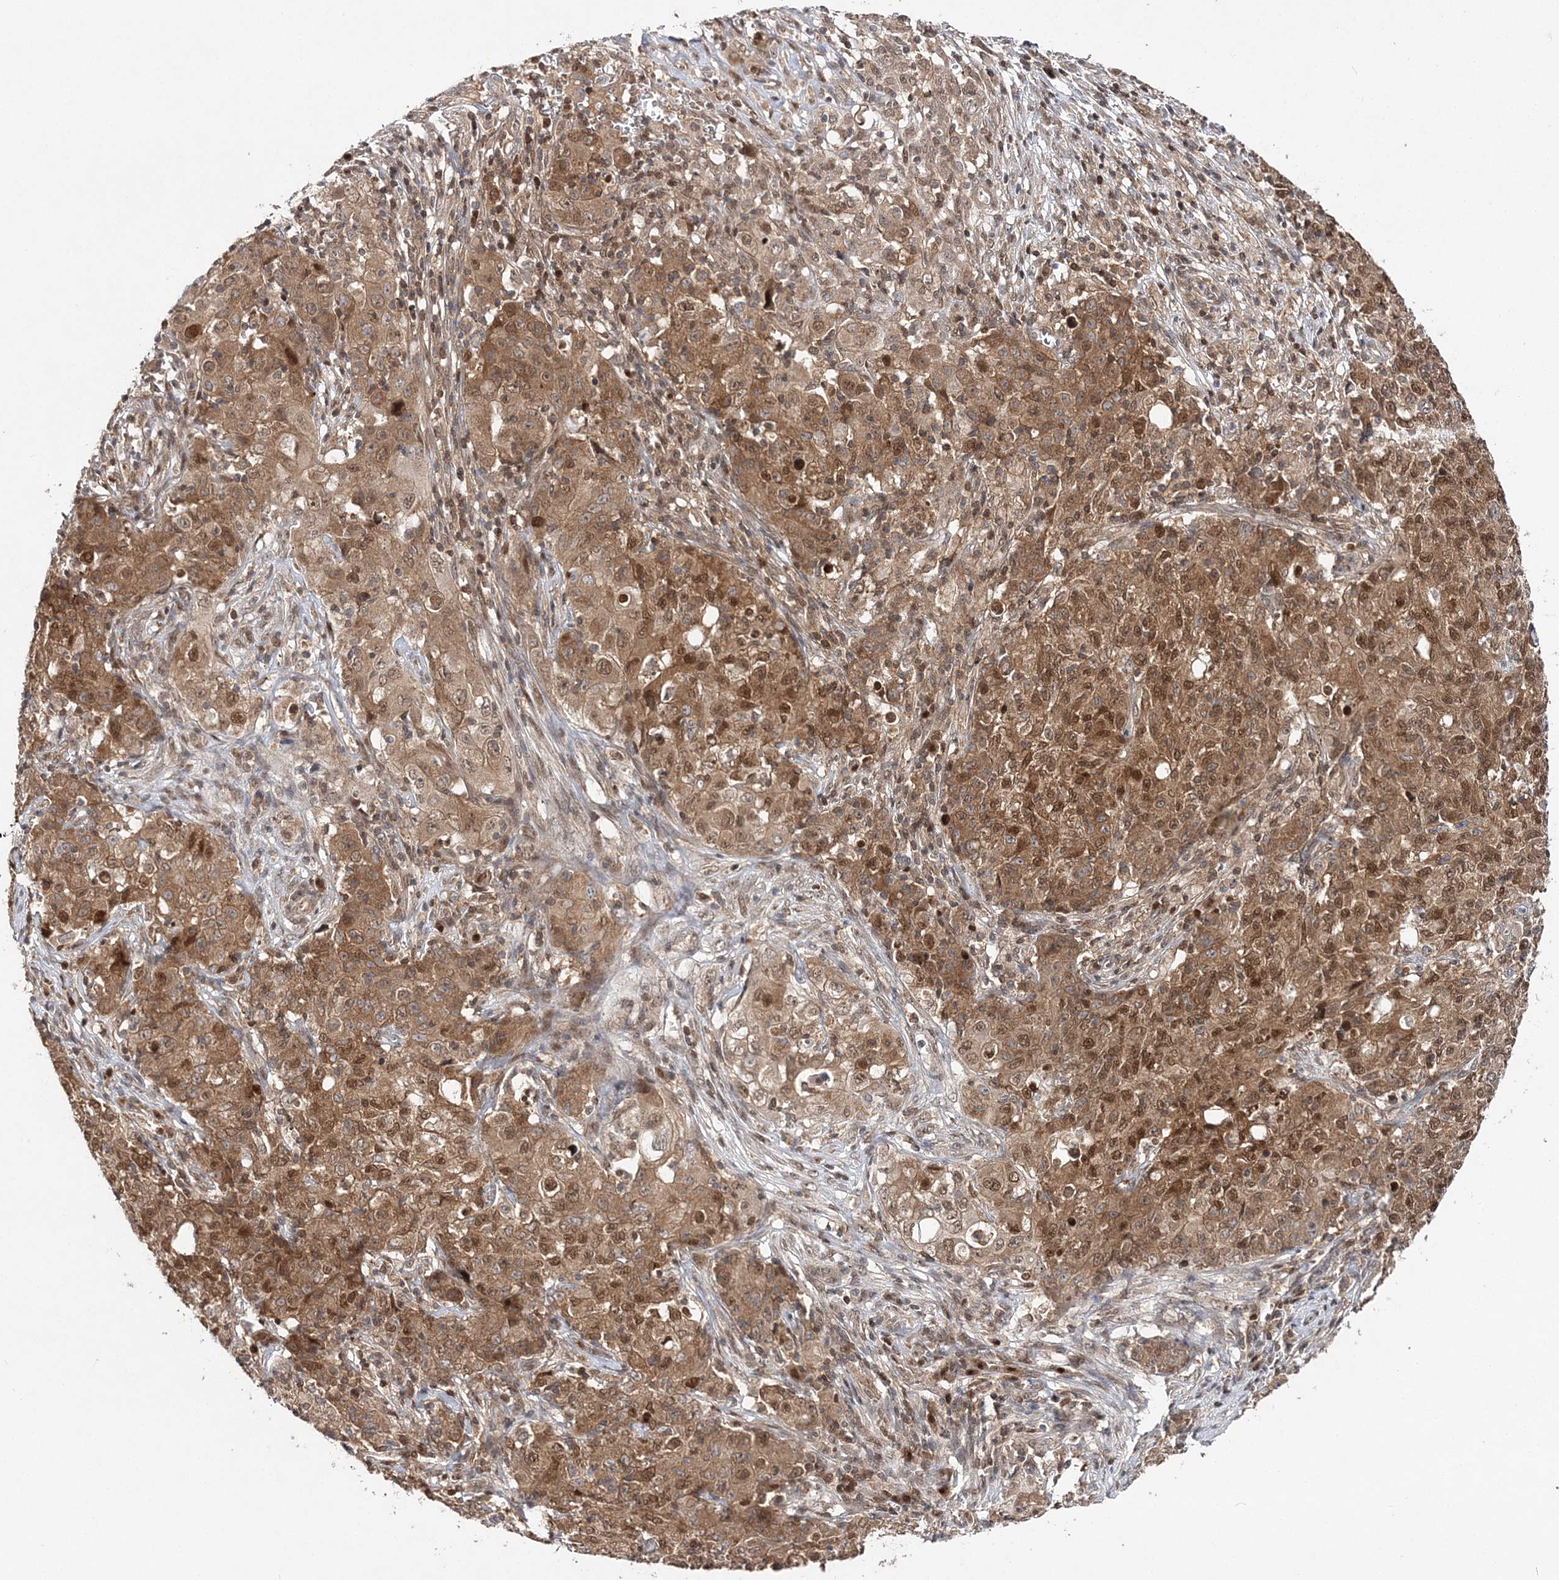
{"staining": {"intensity": "moderate", "quantity": ">75%", "location": "cytoplasmic/membranous,nuclear"}, "tissue": "ovarian cancer", "cell_type": "Tumor cells", "image_type": "cancer", "snomed": [{"axis": "morphology", "description": "Carcinoma, endometroid"}, {"axis": "topography", "description": "Ovary"}], "caption": "Human ovarian cancer stained for a protein (brown) displays moderate cytoplasmic/membranous and nuclear positive staining in approximately >75% of tumor cells.", "gene": "NIF3L1", "patient": {"sex": "female", "age": 42}}